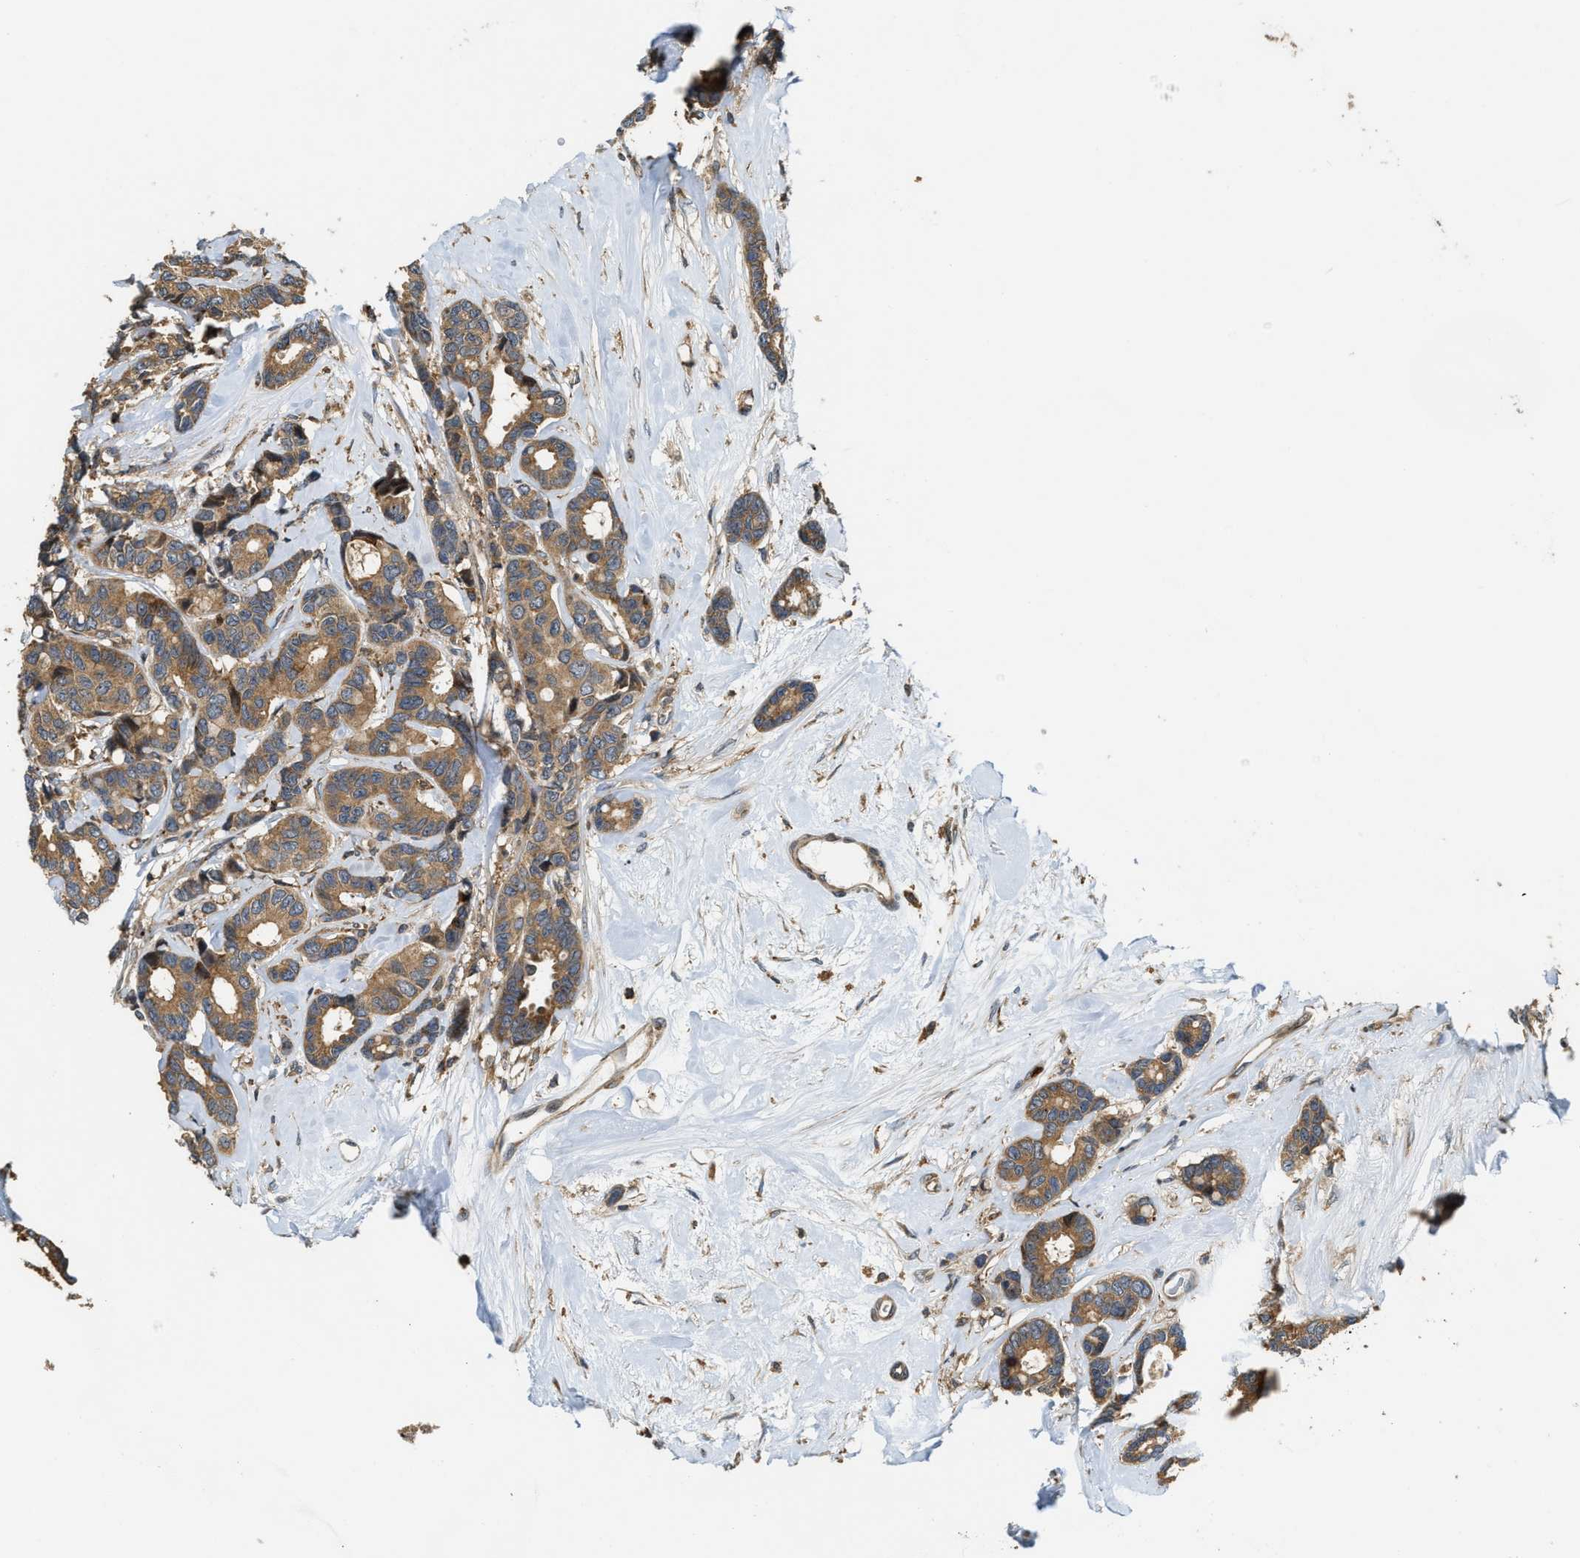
{"staining": {"intensity": "moderate", "quantity": ">75%", "location": "cytoplasmic/membranous"}, "tissue": "breast cancer", "cell_type": "Tumor cells", "image_type": "cancer", "snomed": [{"axis": "morphology", "description": "Duct carcinoma"}, {"axis": "topography", "description": "Breast"}], "caption": "A high-resolution image shows immunohistochemistry (IHC) staining of infiltrating ductal carcinoma (breast), which exhibits moderate cytoplasmic/membranous expression in about >75% of tumor cells. The staining was performed using DAB to visualize the protein expression in brown, while the nuclei were stained in blue with hematoxylin (Magnification: 20x).", "gene": "SNX5", "patient": {"sex": "female", "age": 87}}